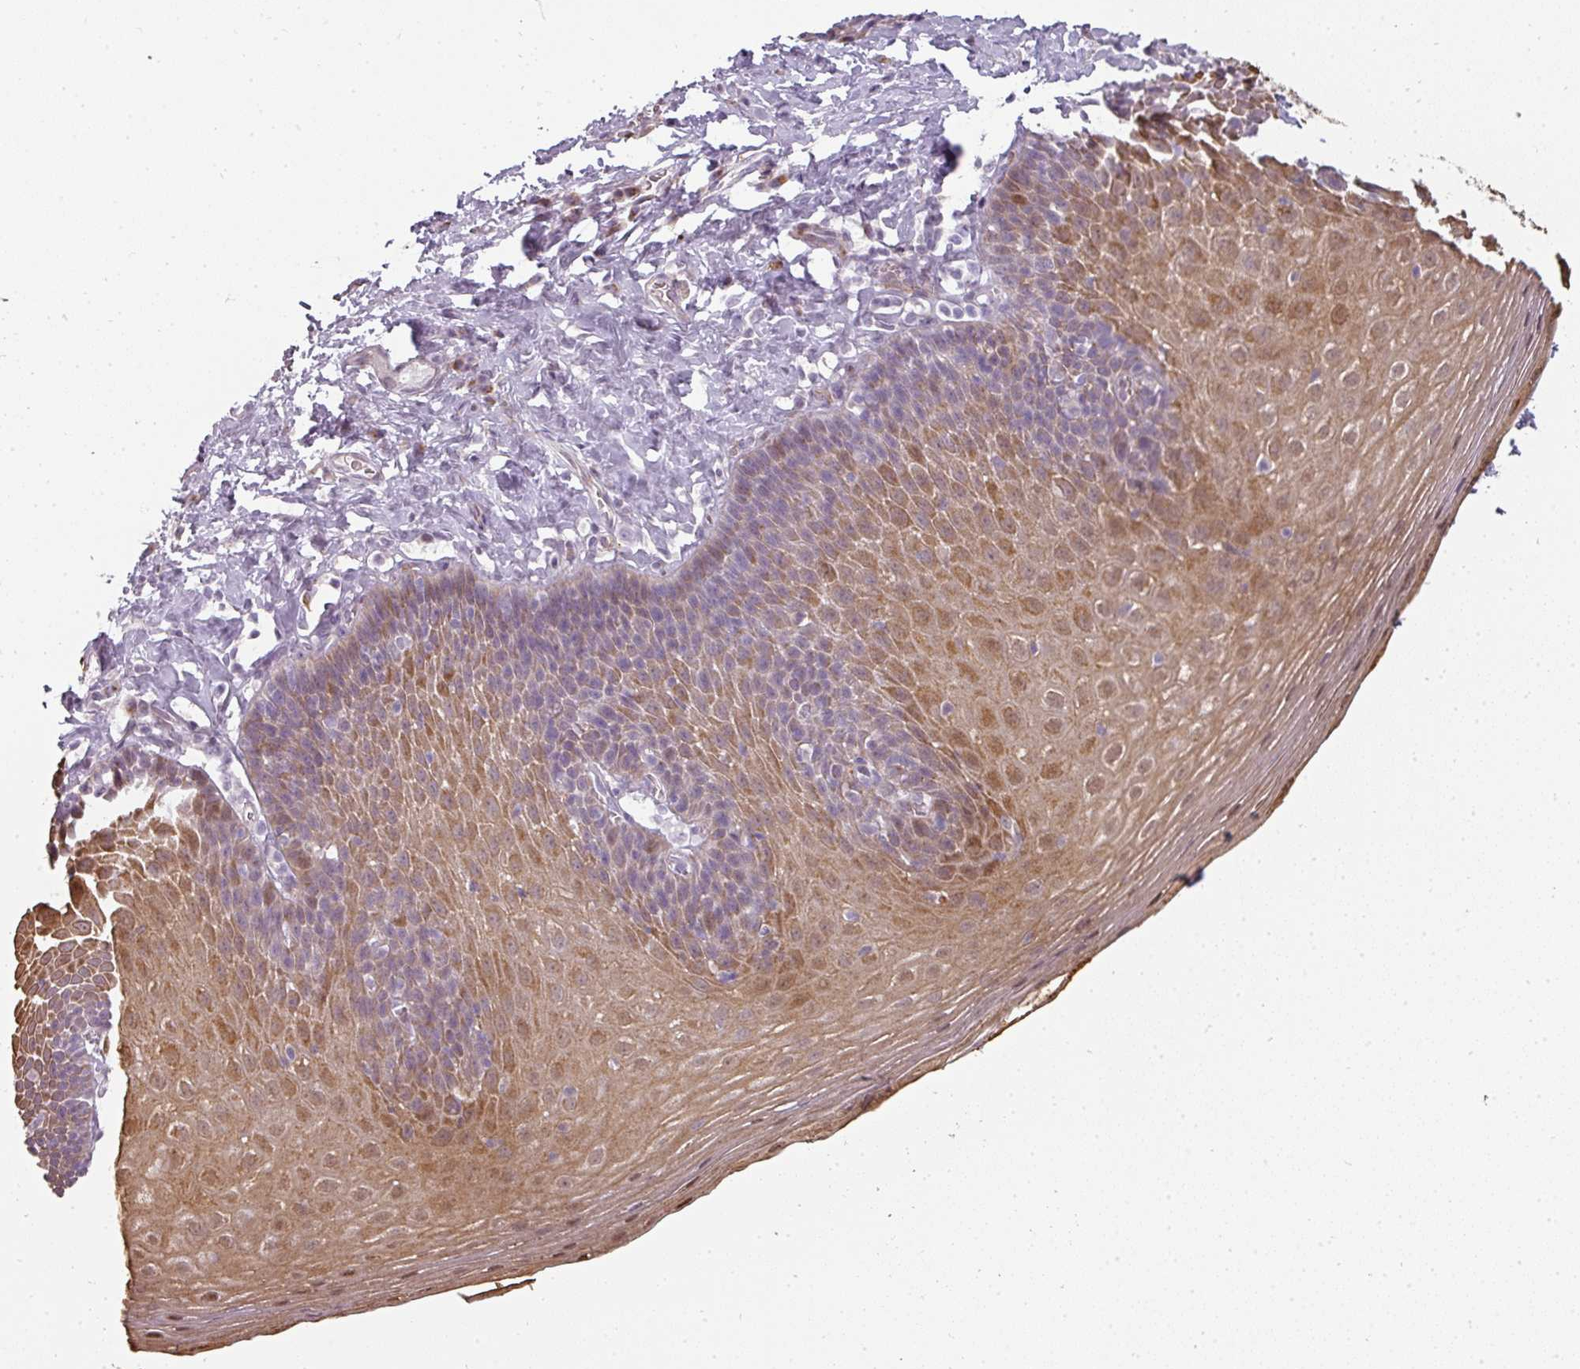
{"staining": {"intensity": "moderate", "quantity": "25%-75%", "location": "cytoplasmic/membranous"}, "tissue": "esophagus", "cell_type": "Squamous epithelial cells", "image_type": "normal", "snomed": [{"axis": "morphology", "description": "Normal tissue, NOS"}, {"axis": "topography", "description": "Esophagus"}], "caption": "Immunohistochemistry (IHC) of normal esophagus shows medium levels of moderate cytoplasmic/membranous positivity in approximately 25%-75% of squamous epithelial cells. The staining is performed using DAB (3,3'-diaminobenzidine) brown chromogen to label protein expression. The nuclei are counter-stained blue using hematoxylin.", "gene": "BIK", "patient": {"sex": "female", "age": 61}}